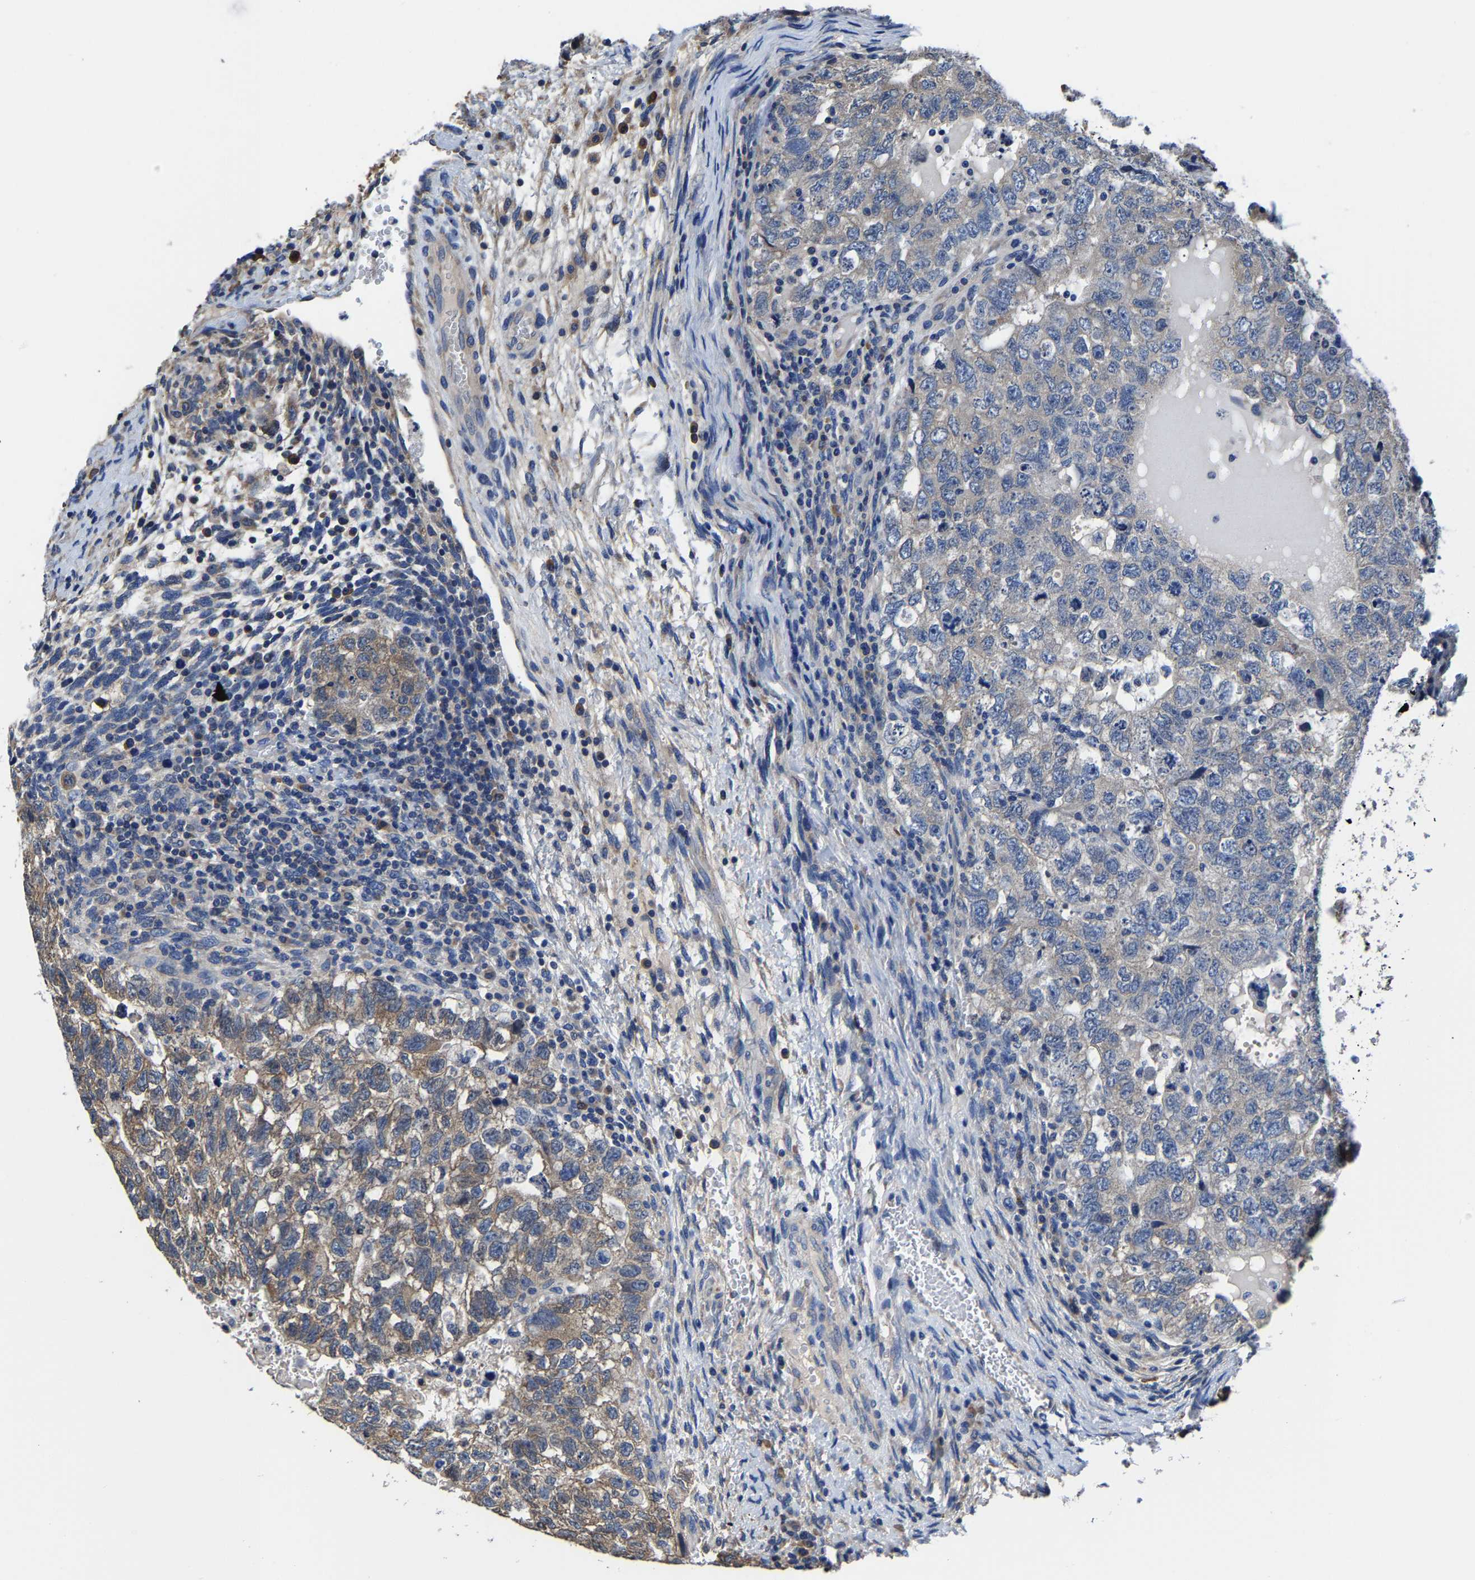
{"staining": {"intensity": "moderate", "quantity": "25%-75%", "location": "cytoplasmic/membranous"}, "tissue": "testis cancer", "cell_type": "Tumor cells", "image_type": "cancer", "snomed": [{"axis": "morphology", "description": "Carcinoma, Embryonal, NOS"}, {"axis": "topography", "description": "Testis"}], "caption": "IHC micrograph of neoplastic tissue: human testis cancer stained using immunohistochemistry exhibits medium levels of moderate protein expression localized specifically in the cytoplasmic/membranous of tumor cells, appearing as a cytoplasmic/membranous brown color.", "gene": "SRPK2", "patient": {"sex": "male", "age": 36}}